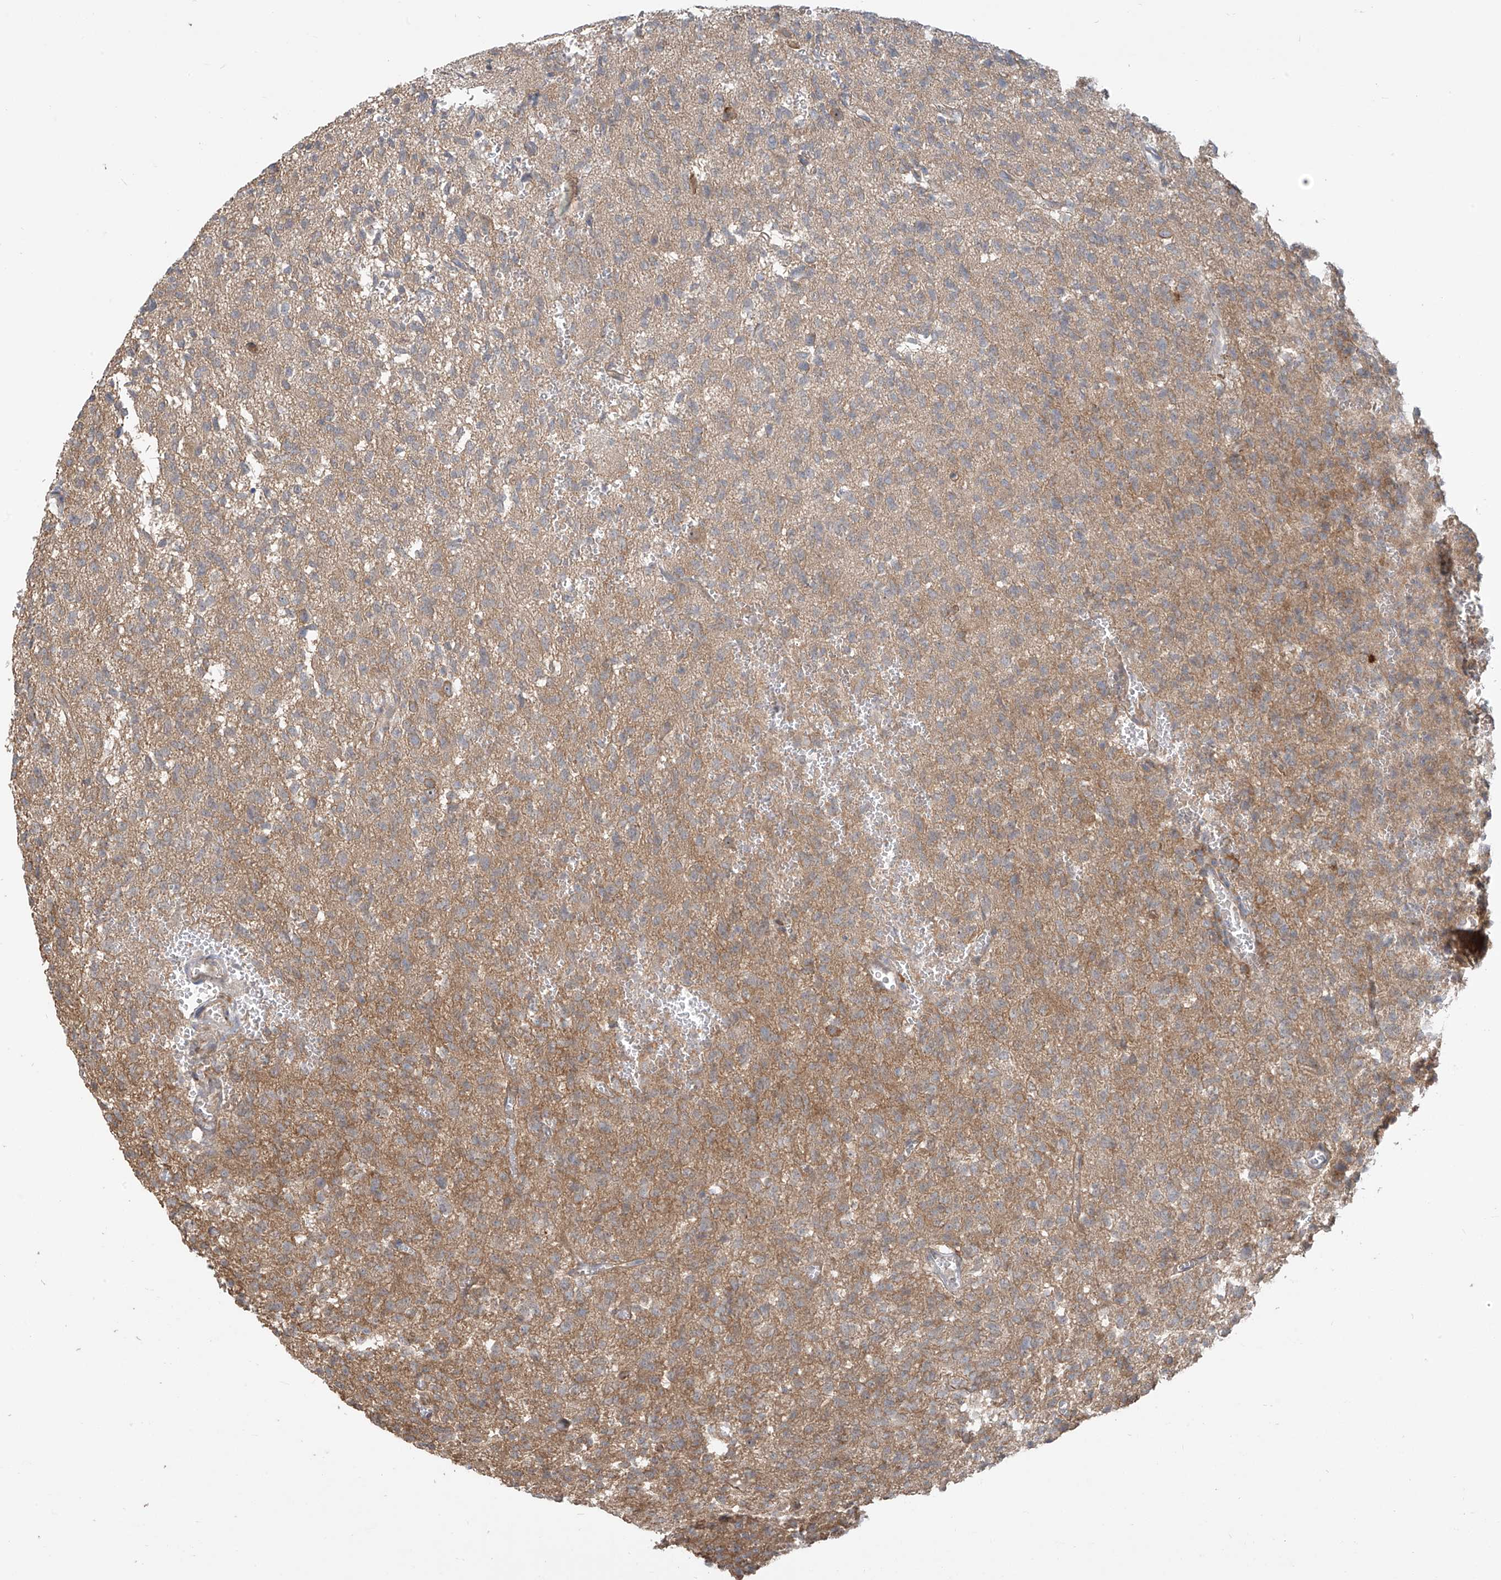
{"staining": {"intensity": "weak", "quantity": "25%-75%", "location": "cytoplasmic/membranous"}, "tissue": "glioma", "cell_type": "Tumor cells", "image_type": "cancer", "snomed": [{"axis": "morphology", "description": "Glioma, malignant, High grade"}, {"axis": "topography", "description": "Brain"}], "caption": "Immunohistochemical staining of human glioma reveals weak cytoplasmic/membranous protein staining in about 25%-75% of tumor cells.", "gene": "KATNIP", "patient": {"sex": "female", "age": 57}}